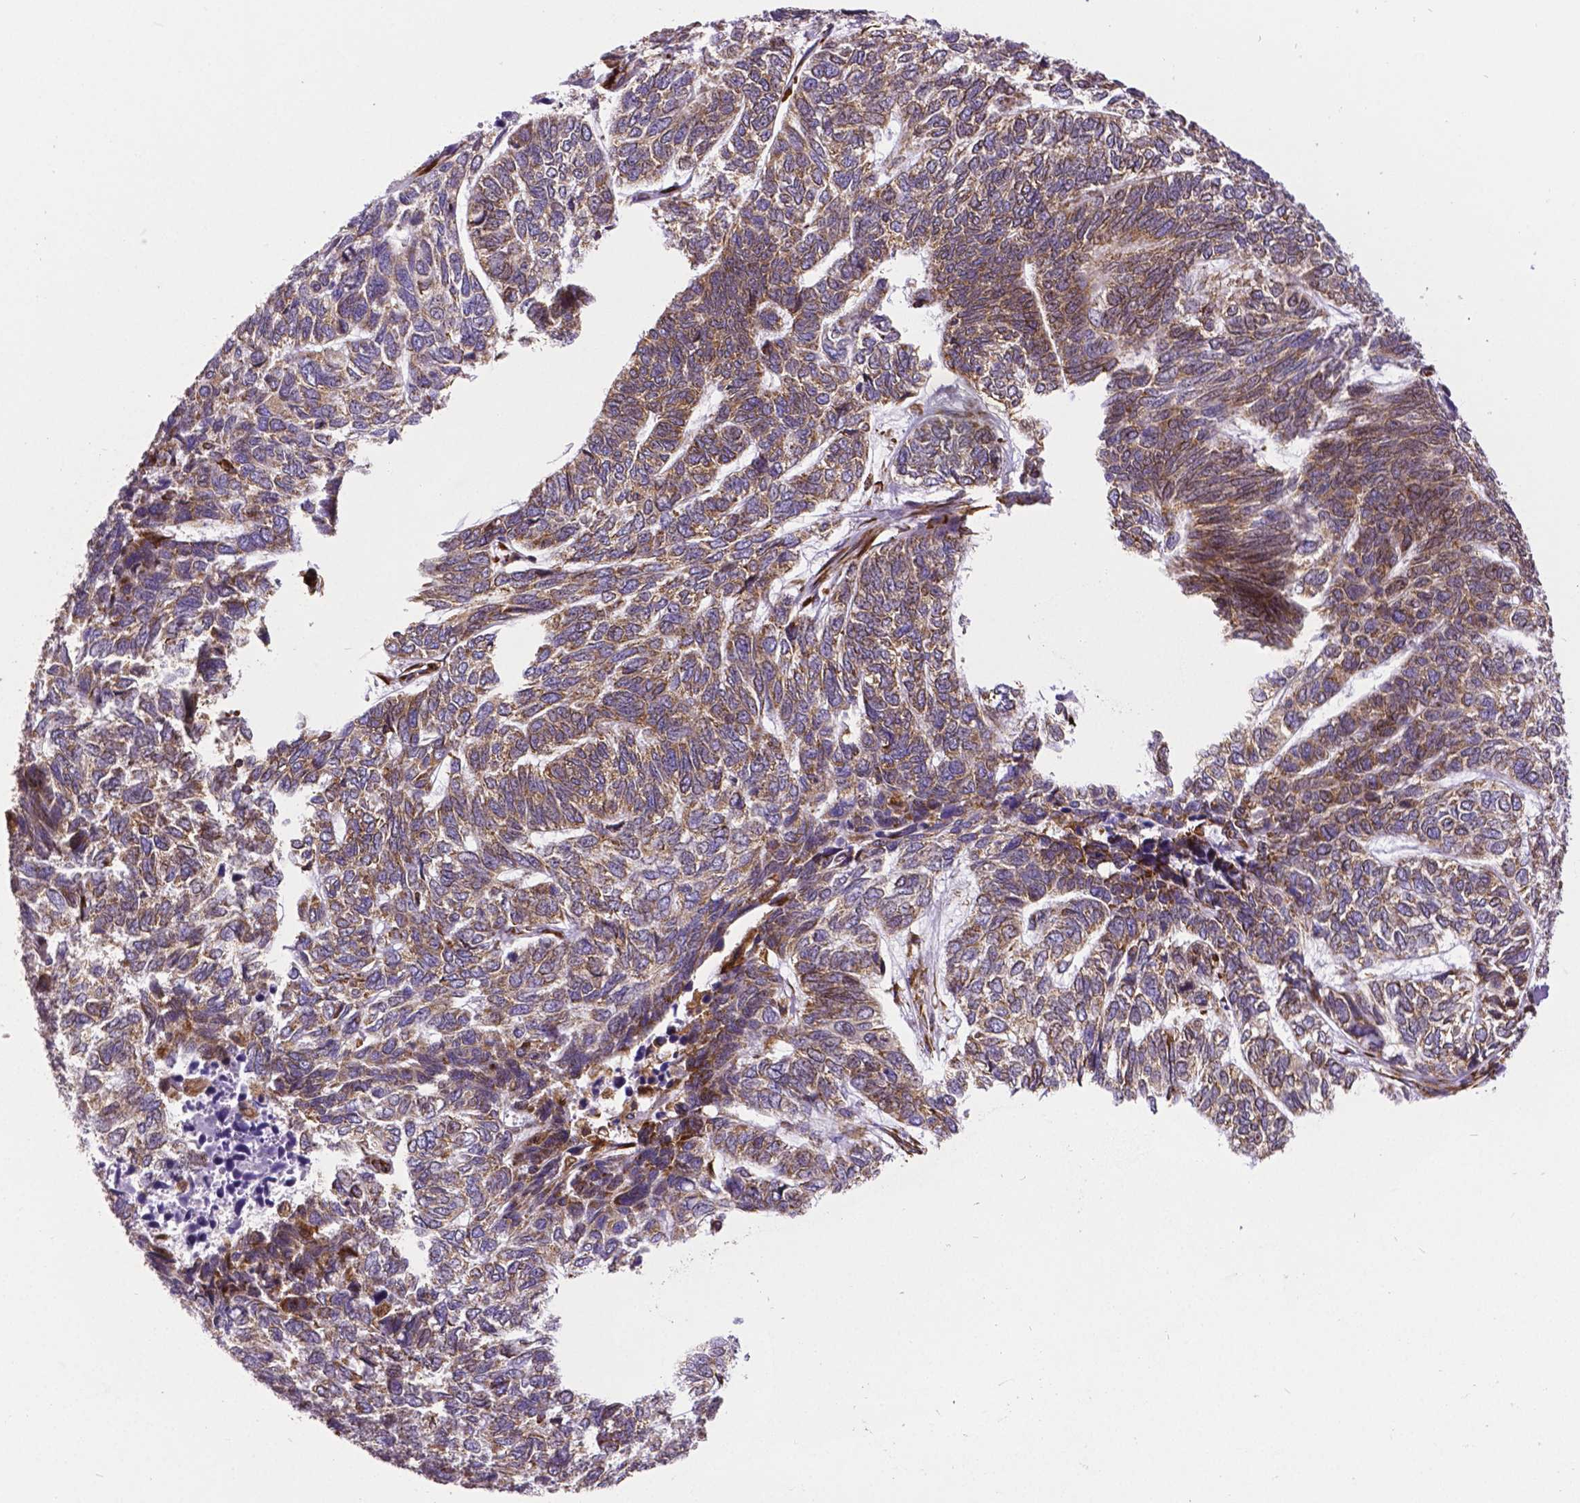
{"staining": {"intensity": "moderate", "quantity": "25%-75%", "location": "cytoplasmic/membranous"}, "tissue": "skin cancer", "cell_type": "Tumor cells", "image_type": "cancer", "snomed": [{"axis": "morphology", "description": "Basal cell carcinoma"}, {"axis": "topography", "description": "Skin"}], "caption": "Protein analysis of skin cancer (basal cell carcinoma) tissue displays moderate cytoplasmic/membranous positivity in about 25%-75% of tumor cells.", "gene": "MTDH", "patient": {"sex": "female", "age": 65}}